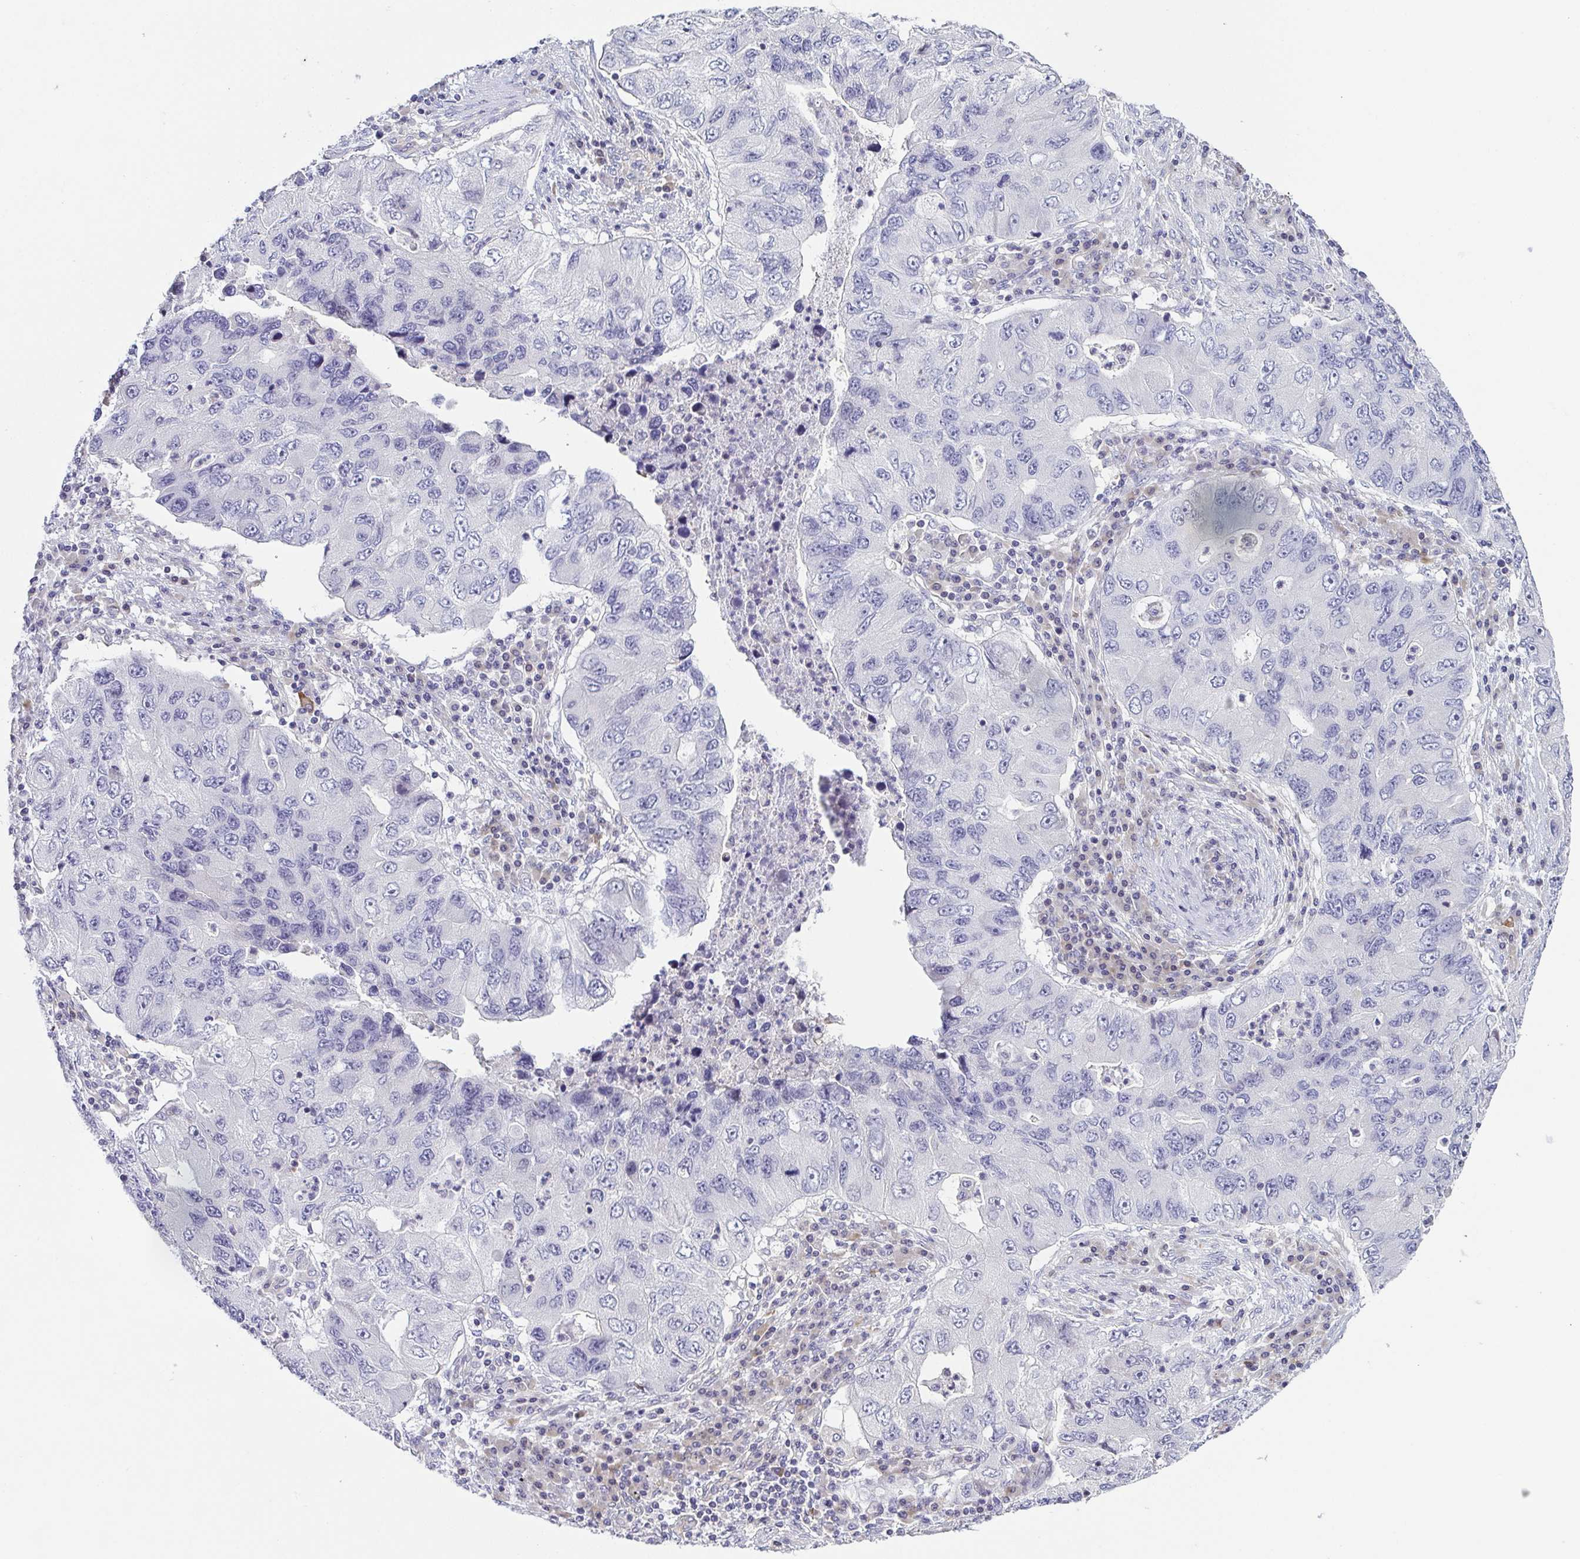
{"staining": {"intensity": "negative", "quantity": "none", "location": "none"}, "tissue": "lung cancer", "cell_type": "Tumor cells", "image_type": "cancer", "snomed": [{"axis": "morphology", "description": "Adenocarcinoma, NOS"}, {"axis": "morphology", "description": "Adenocarcinoma, metastatic, NOS"}, {"axis": "topography", "description": "Lymph node"}, {"axis": "topography", "description": "Lung"}], "caption": "Lung adenocarcinoma stained for a protein using immunohistochemistry reveals no staining tumor cells.", "gene": "FAM162B", "patient": {"sex": "female", "age": 54}}